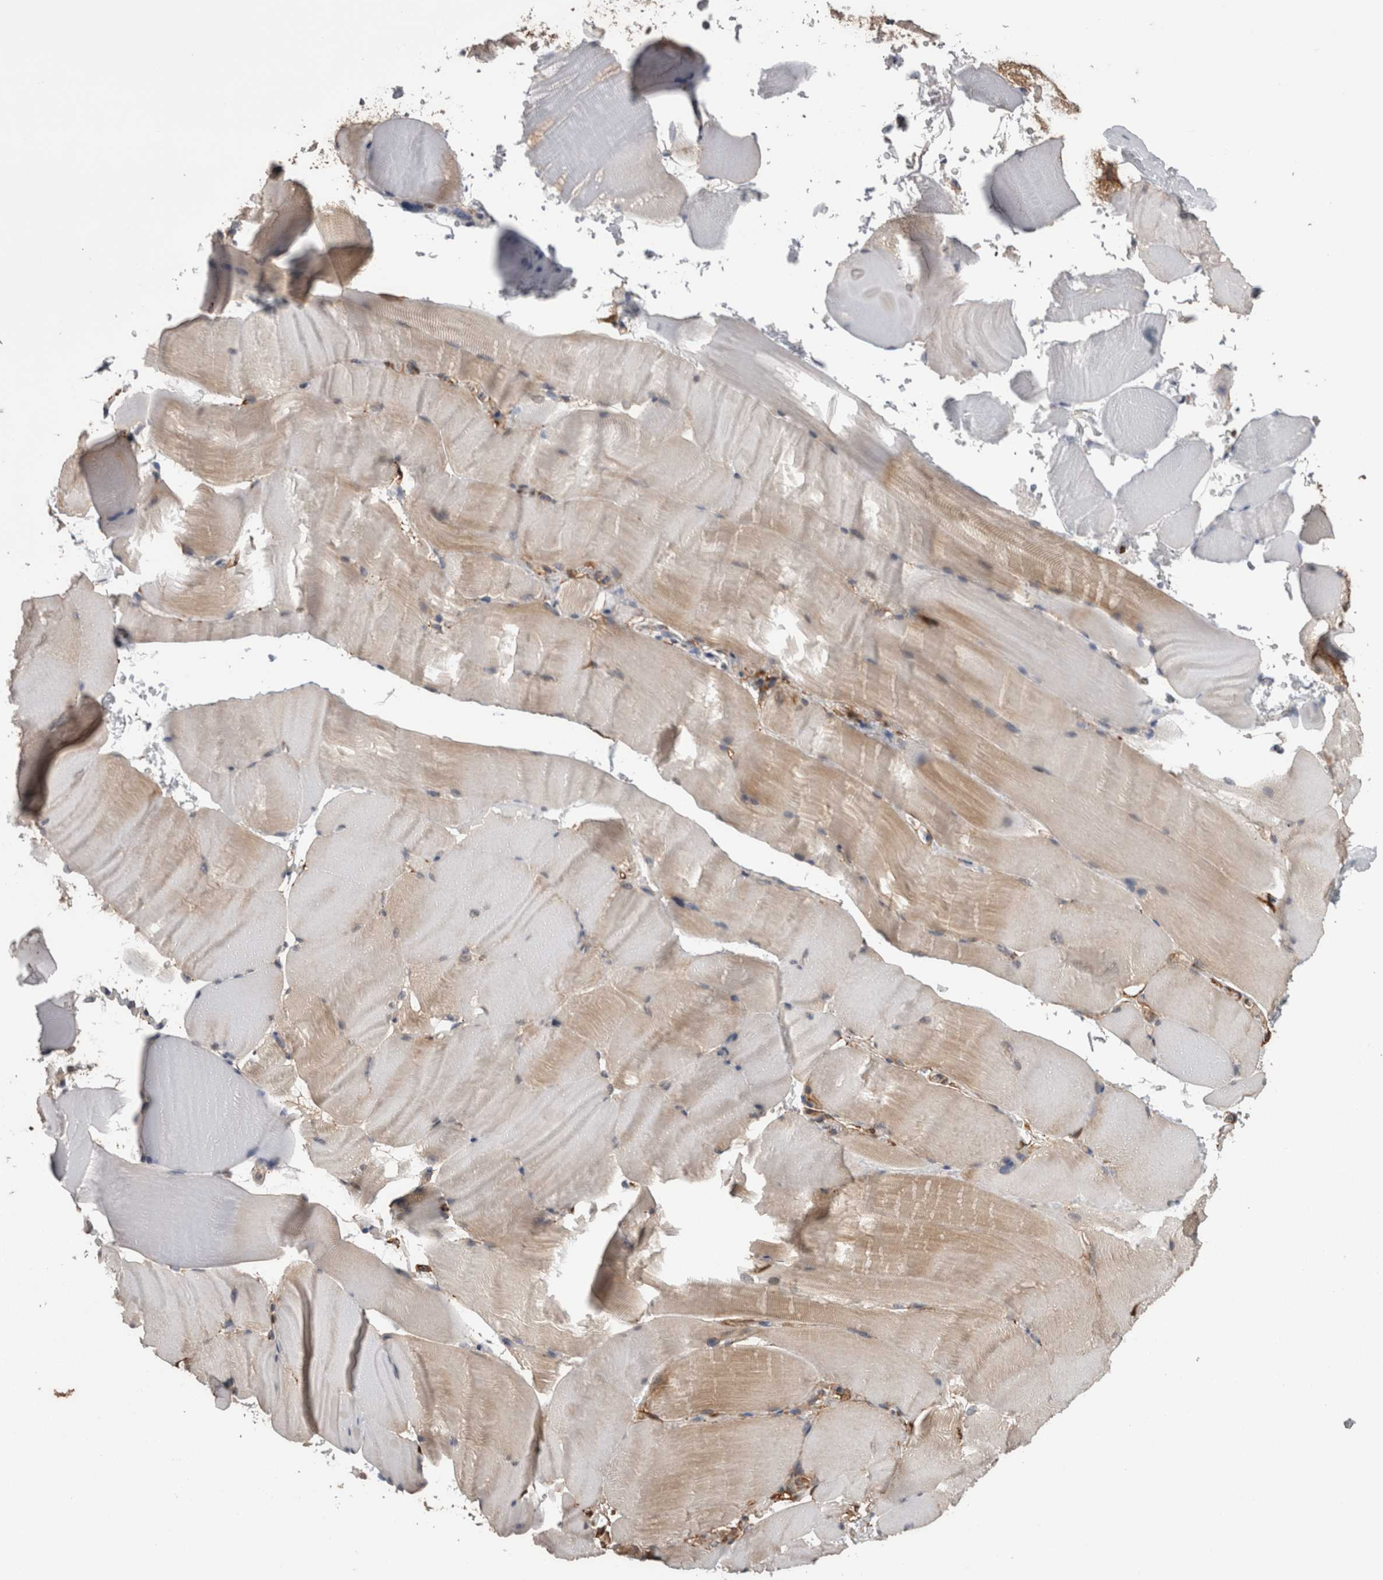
{"staining": {"intensity": "weak", "quantity": "<25%", "location": "cytoplasmic/membranous"}, "tissue": "skeletal muscle", "cell_type": "Myocytes", "image_type": "normal", "snomed": [{"axis": "morphology", "description": "Normal tissue, NOS"}, {"axis": "topography", "description": "Skeletal muscle"}, {"axis": "topography", "description": "Parathyroid gland"}], "caption": "Myocytes are negative for protein expression in normal human skeletal muscle. (IHC, brightfield microscopy, high magnification).", "gene": "DDX6", "patient": {"sex": "female", "age": 37}}